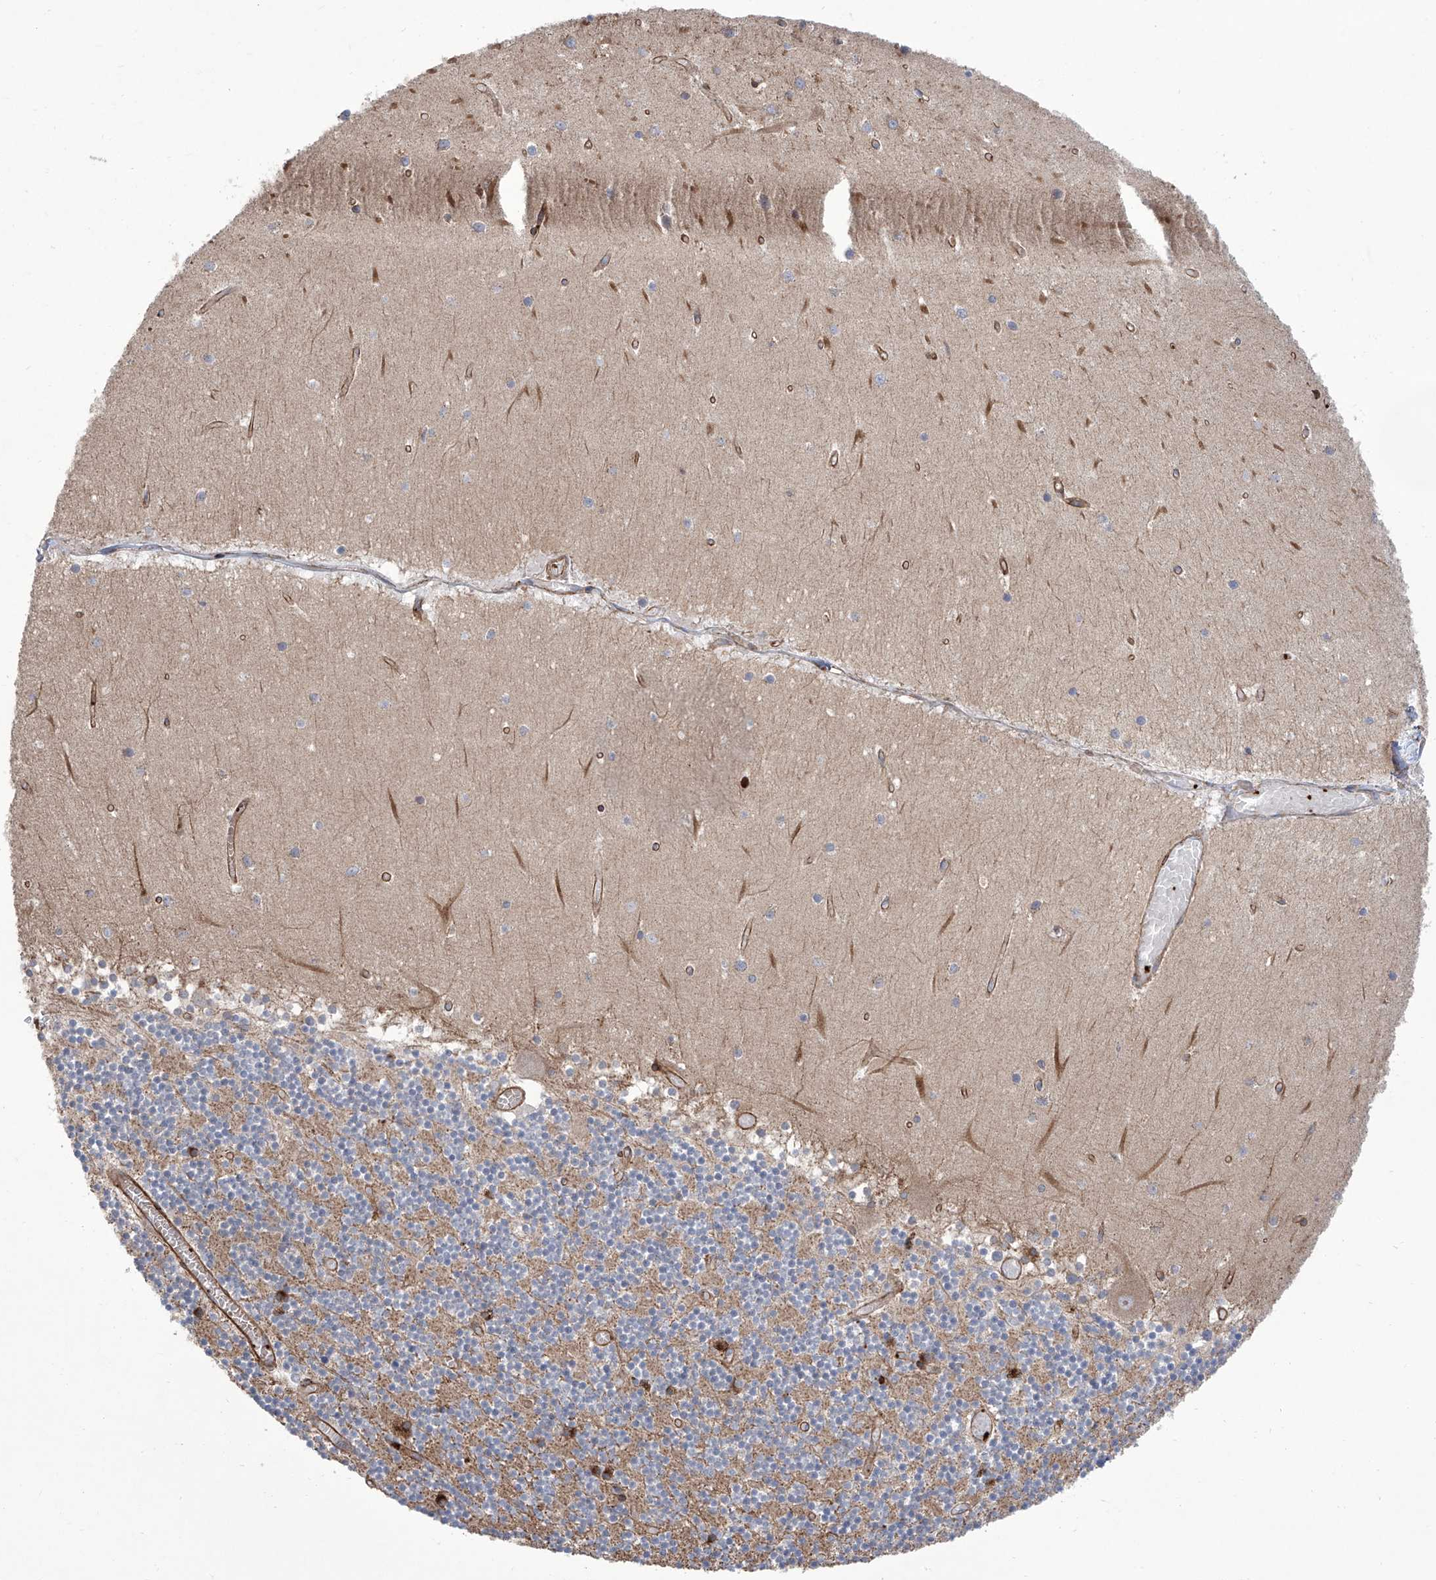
{"staining": {"intensity": "negative", "quantity": "none", "location": "none"}, "tissue": "cerebellum", "cell_type": "Cells in granular layer", "image_type": "normal", "snomed": [{"axis": "morphology", "description": "Normal tissue, NOS"}, {"axis": "topography", "description": "Cerebellum"}], "caption": "Immunohistochemistry micrograph of benign cerebellum stained for a protein (brown), which demonstrates no staining in cells in granular layer.", "gene": "APAF1", "patient": {"sex": "female", "age": 28}}